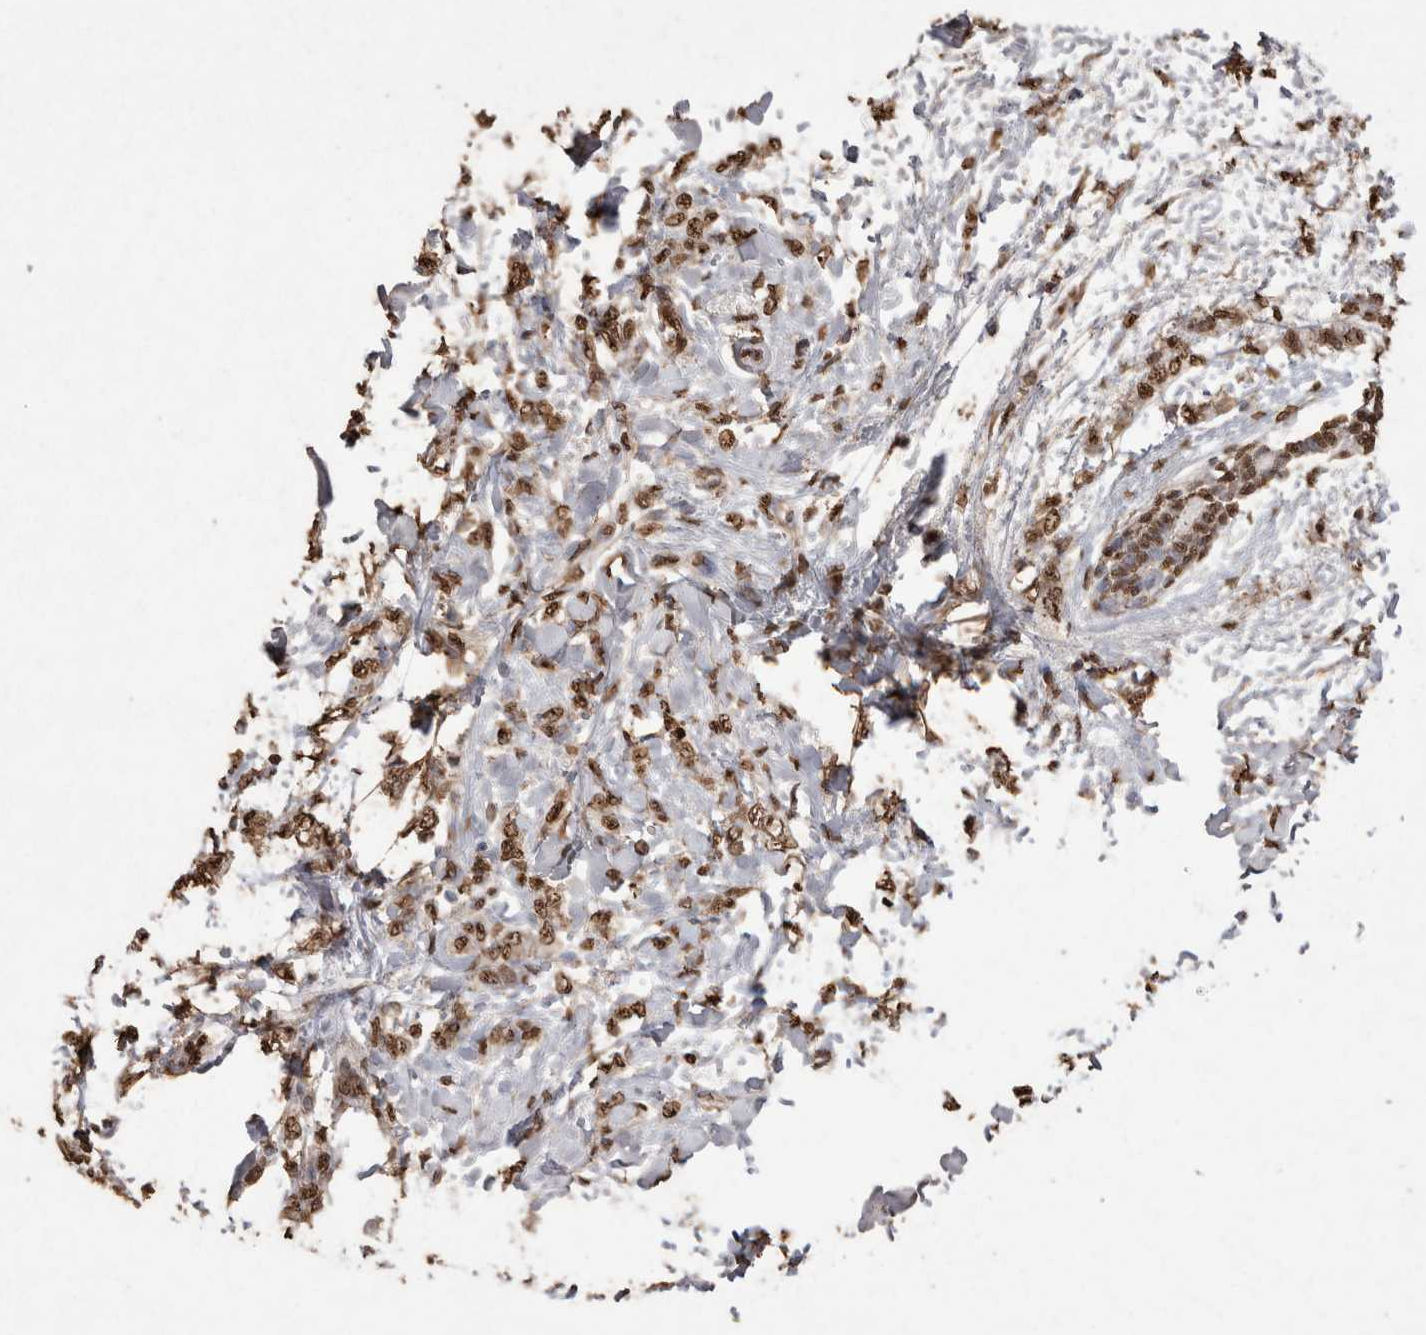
{"staining": {"intensity": "moderate", "quantity": ">75%", "location": "nuclear"}, "tissue": "breast cancer", "cell_type": "Tumor cells", "image_type": "cancer", "snomed": [{"axis": "morphology", "description": "Lobular carcinoma, in situ"}, {"axis": "morphology", "description": "Lobular carcinoma"}, {"axis": "topography", "description": "Breast"}], "caption": "A micrograph of lobular carcinoma (breast) stained for a protein exhibits moderate nuclear brown staining in tumor cells. (DAB (3,3'-diaminobenzidine) = brown stain, brightfield microscopy at high magnification).", "gene": "POU5F1", "patient": {"sex": "female", "age": 41}}